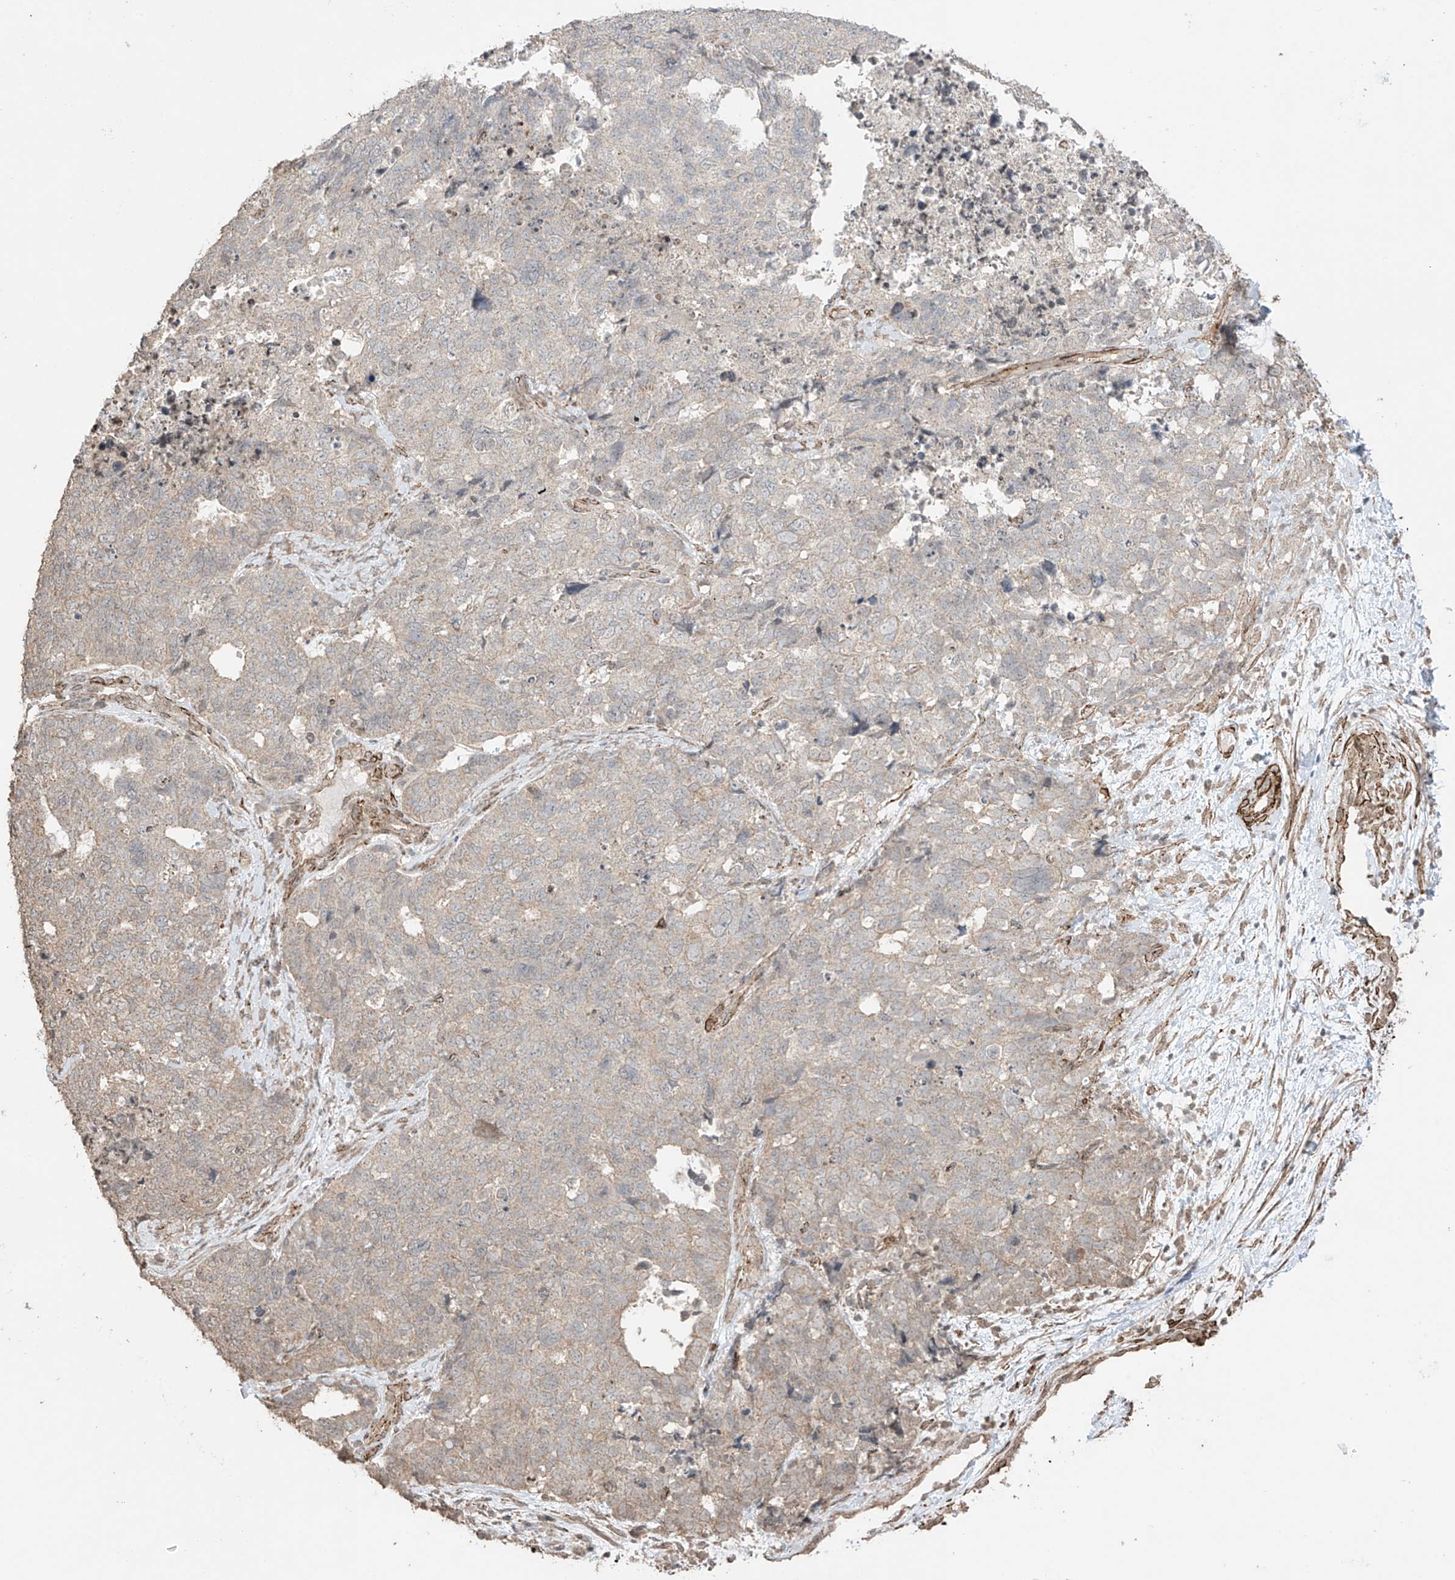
{"staining": {"intensity": "weak", "quantity": "<25%", "location": "cytoplasmic/membranous"}, "tissue": "cervical cancer", "cell_type": "Tumor cells", "image_type": "cancer", "snomed": [{"axis": "morphology", "description": "Squamous cell carcinoma, NOS"}, {"axis": "topography", "description": "Cervix"}], "caption": "This is an immunohistochemistry micrograph of human squamous cell carcinoma (cervical). There is no expression in tumor cells.", "gene": "TTLL5", "patient": {"sex": "female", "age": 63}}